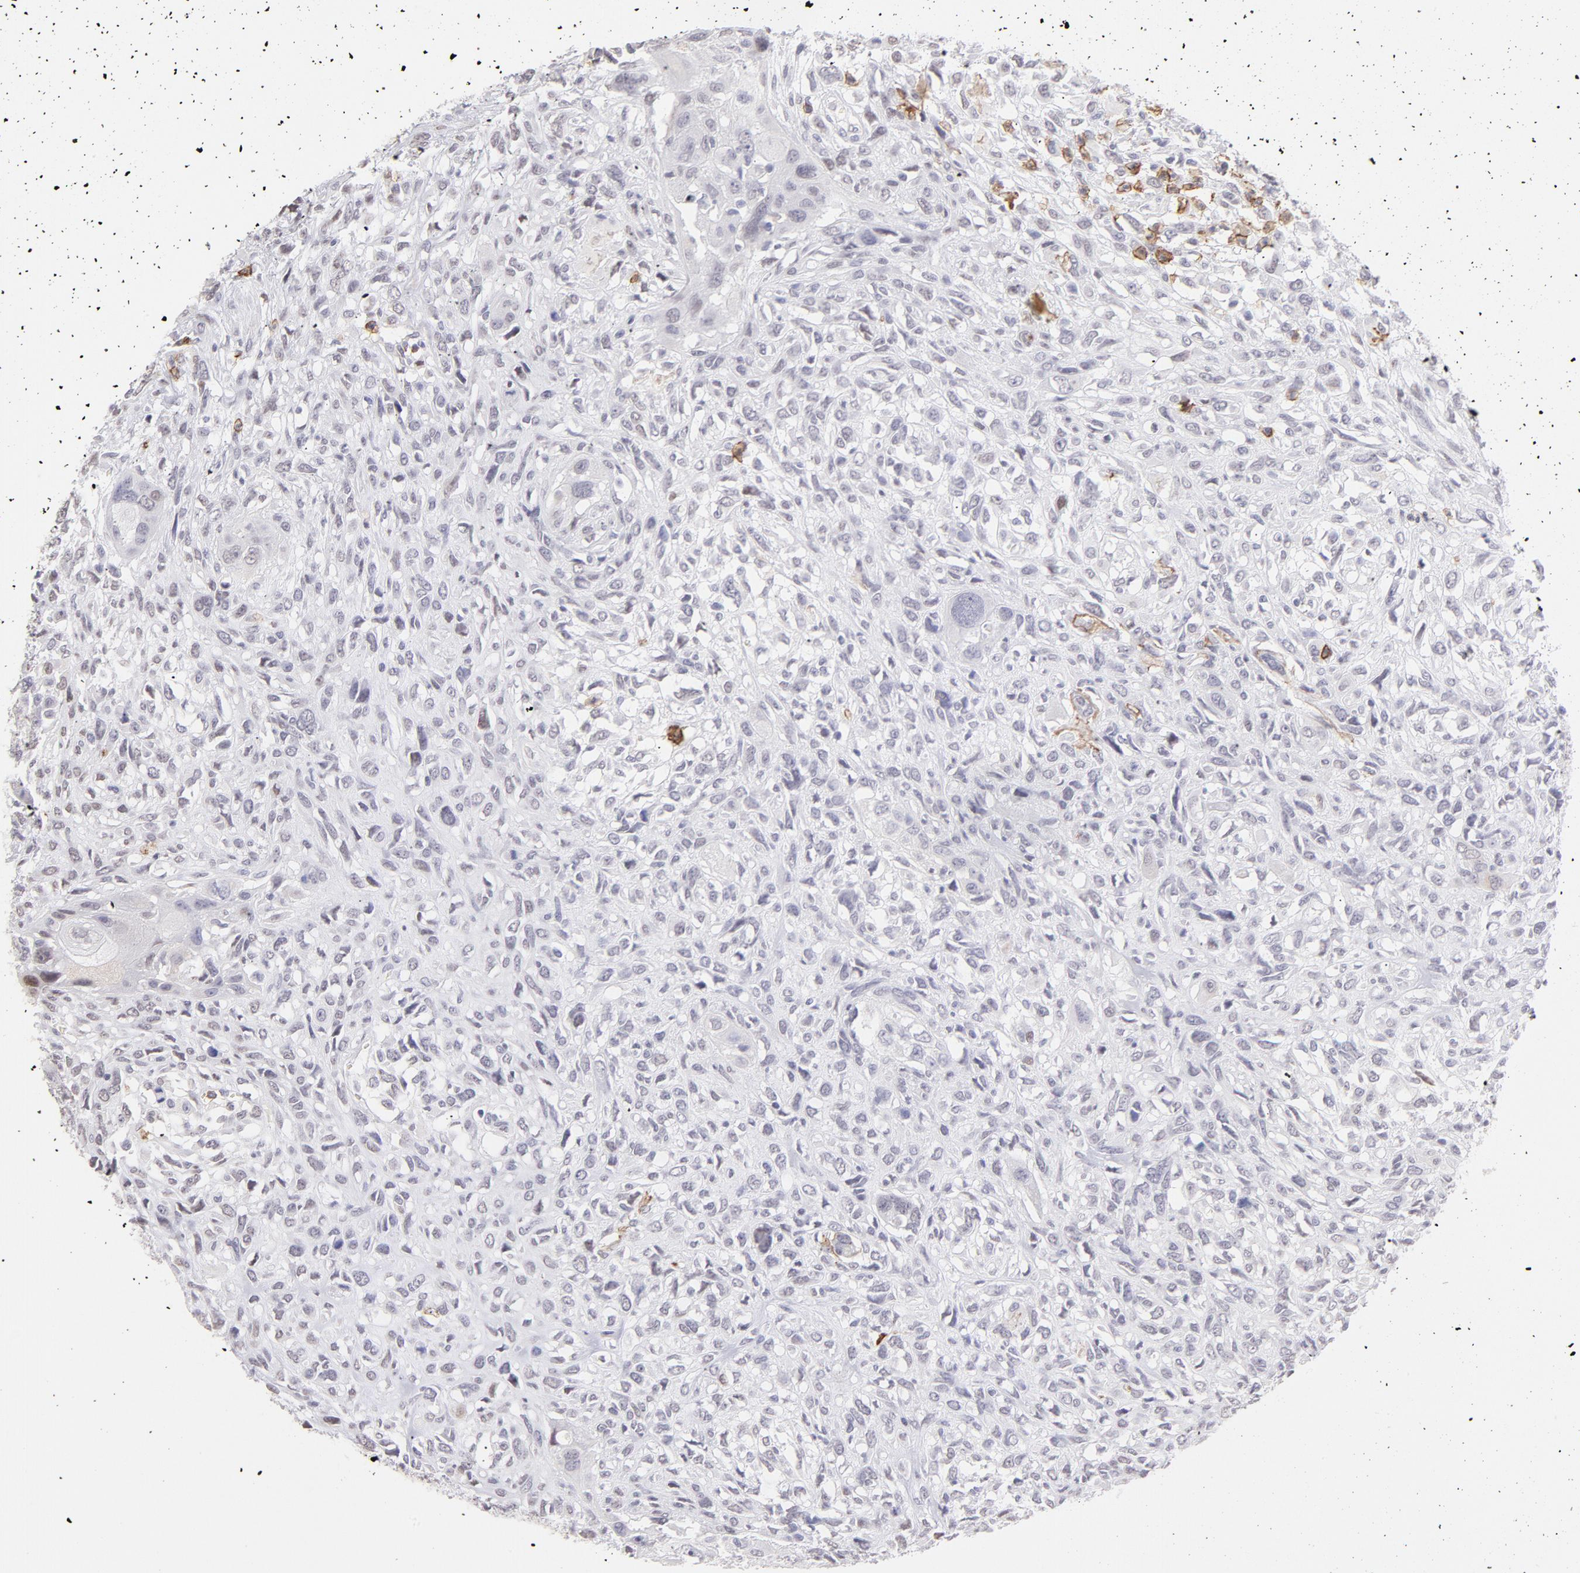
{"staining": {"intensity": "negative", "quantity": "none", "location": "none"}, "tissue": "head and neck cancer", "cell_type": "Tumor cells", "image_type": "cancer", "snomed": [{"axis": "morphology", "description": "Neoplasm, malignant, NOS"}, {"axis": "topography", "description": "Salivary gland"}, {"axis": "topography", "description": "Head-Neck"}], "caption": "There is no significant staining in tumor cells of head and neck cancer.", "gene": "LTB4R", "patient": {"sex": "male", "age": 43}}